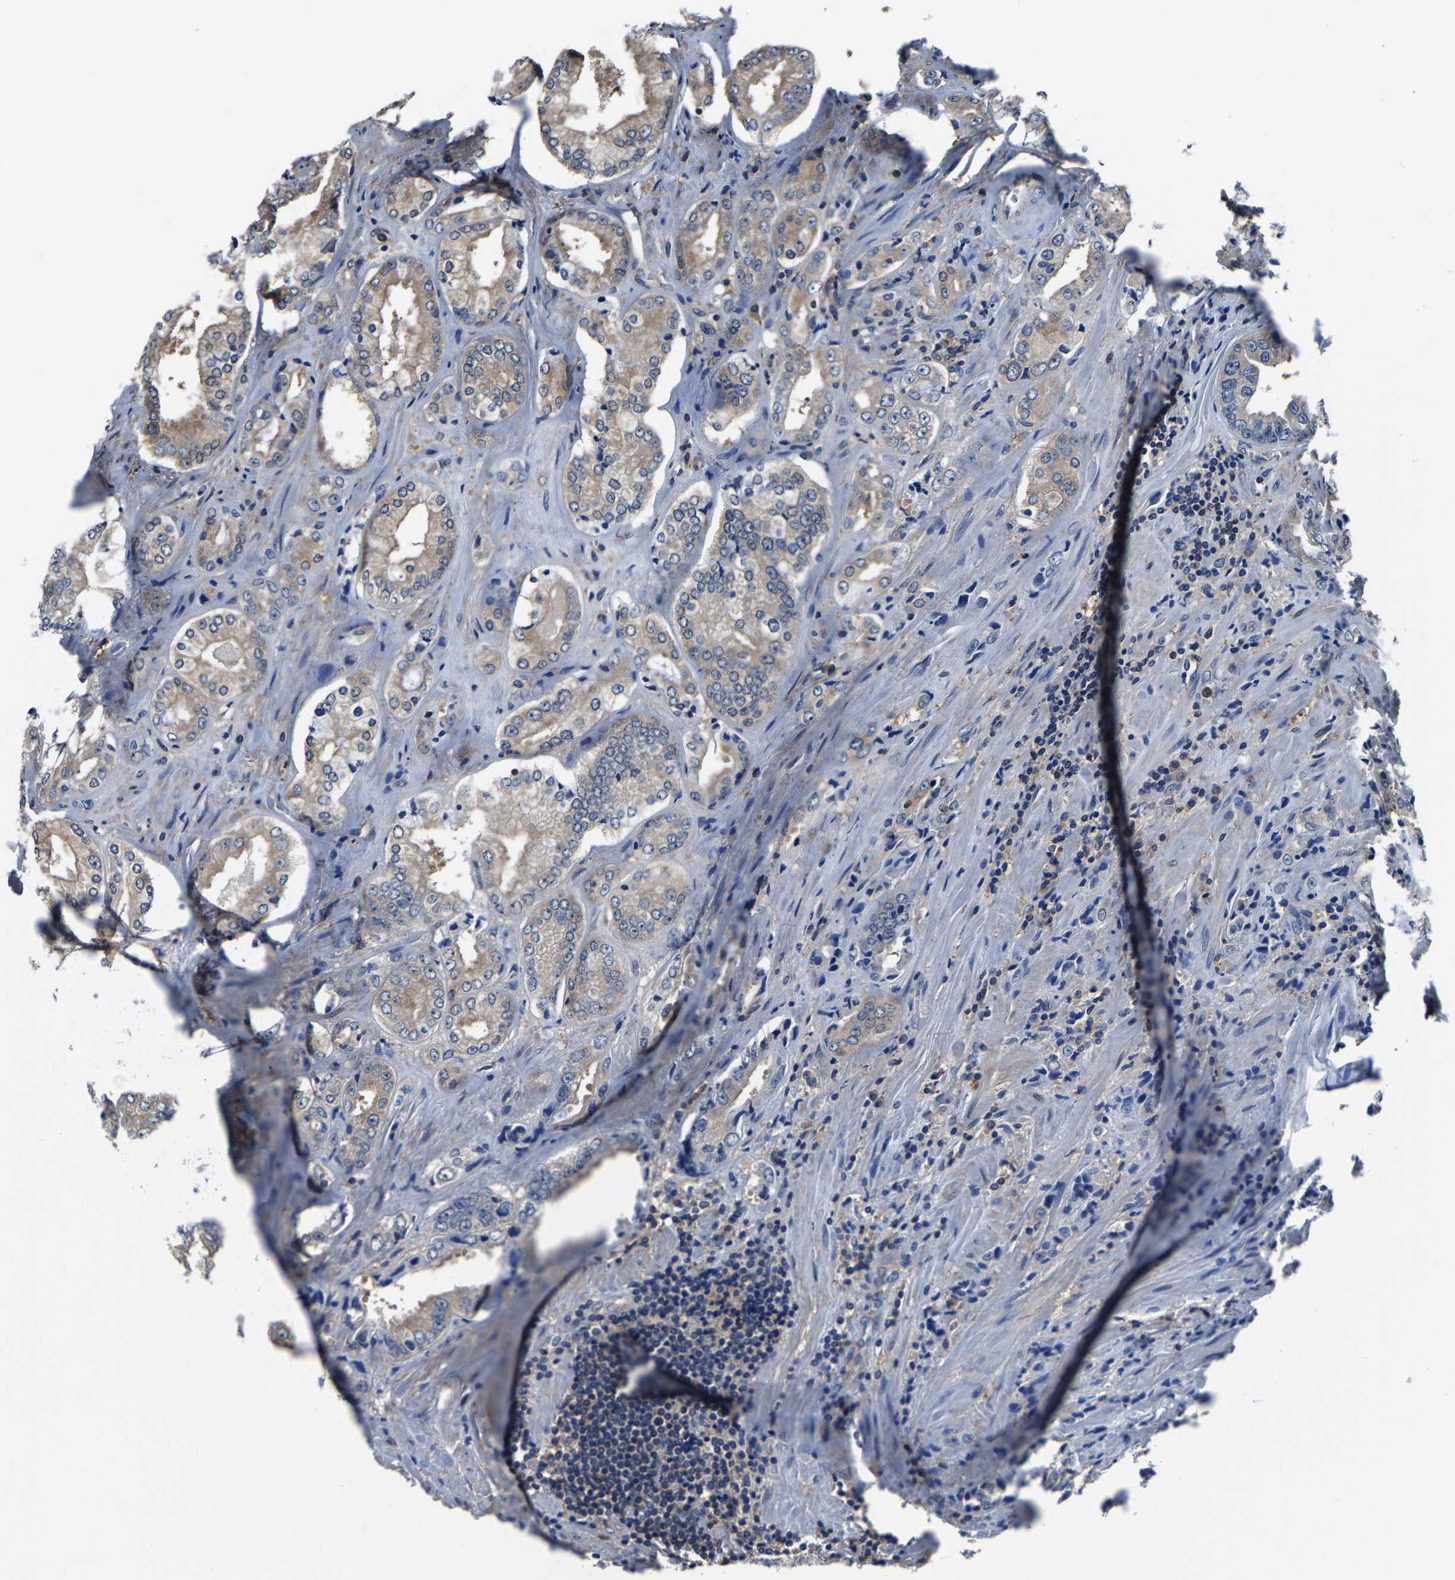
{"staining": {"intensity": "weak", "quantity": ">75%", "location": "cytoplasmic/membranous"}, "tissue": "prostate cancer", "cell_type": "Tumor cells", "image_type": "cancer", "snomed": [{"axis": "morphology", "description": "Adenocarcinoma, High grade"}, {"axis": "topography", "description": "Prostate"}], "caption": "DAB immunohistochemical staining of human prostate cancer reveals weak cytoplasmic/membranous protein expression in approximately >75% of tumor cells. (Stains: DAB in brown, nuclei in blue, Microscopy: brightfield microscopy at high magnification).", "gene": "ALDOB", "patient": {"sex": "male", "age": 61}}